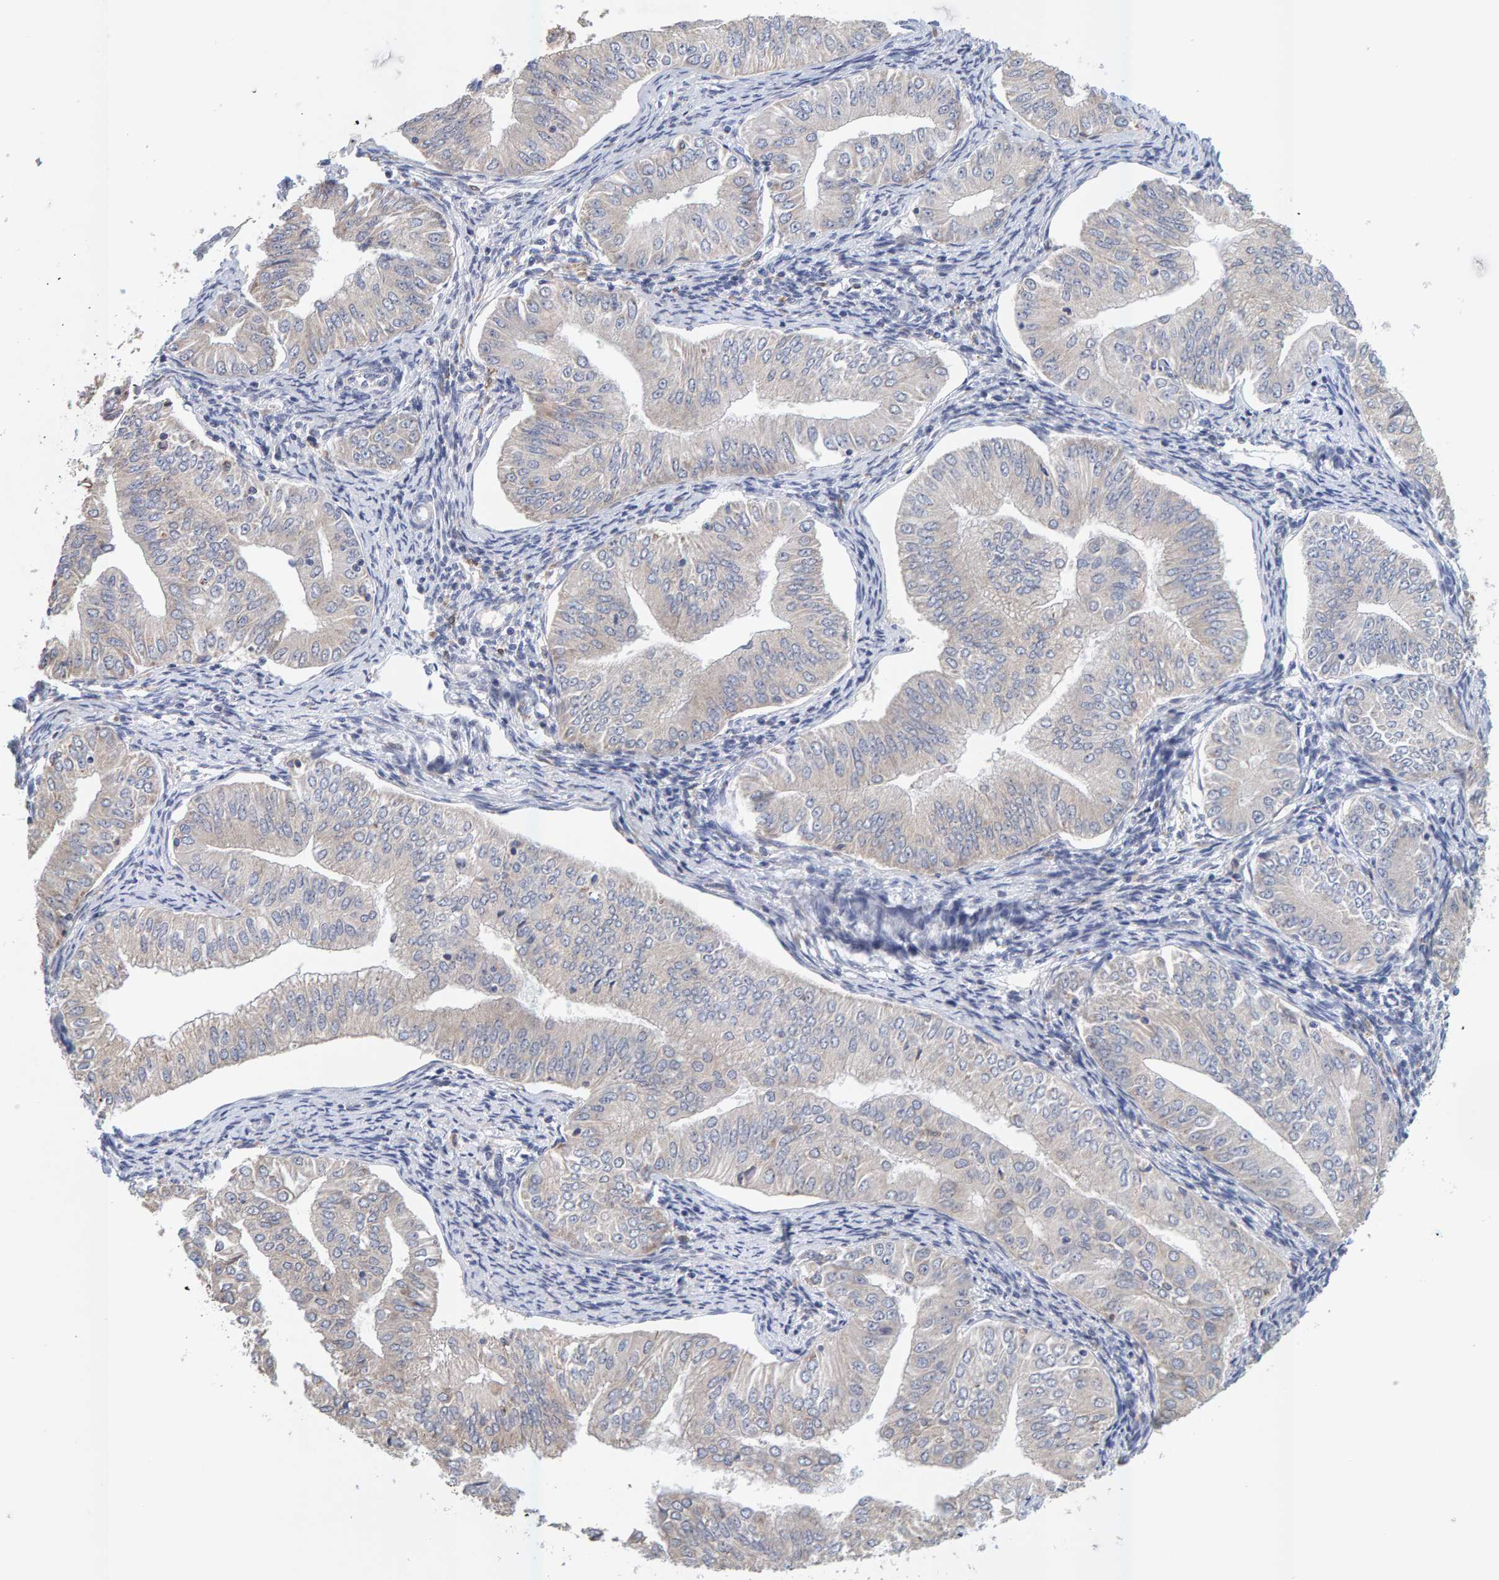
{"staining": {"intensity": "negative", "quantity": "none", "location": "none"}, "tissue": "endometrial cancer", "cell_type": "Tumor cells", "image_type": "cancer", "snomed": [{"axis": "morphology", "description": "Normal tissue, NOS"}, {"axis": "morphology", "description": "Adenocarcinoma, NOS"}, {"axis": "topography", "description": "Endometrium"}], "caption": "High power microscopy image of an IHC photomicrograph of adenocarcinoma (endometrial), revealing no significant positivity in tumor cells.", "gene": "SGPL1", "patient": {"sex": "female", "age": 53}}